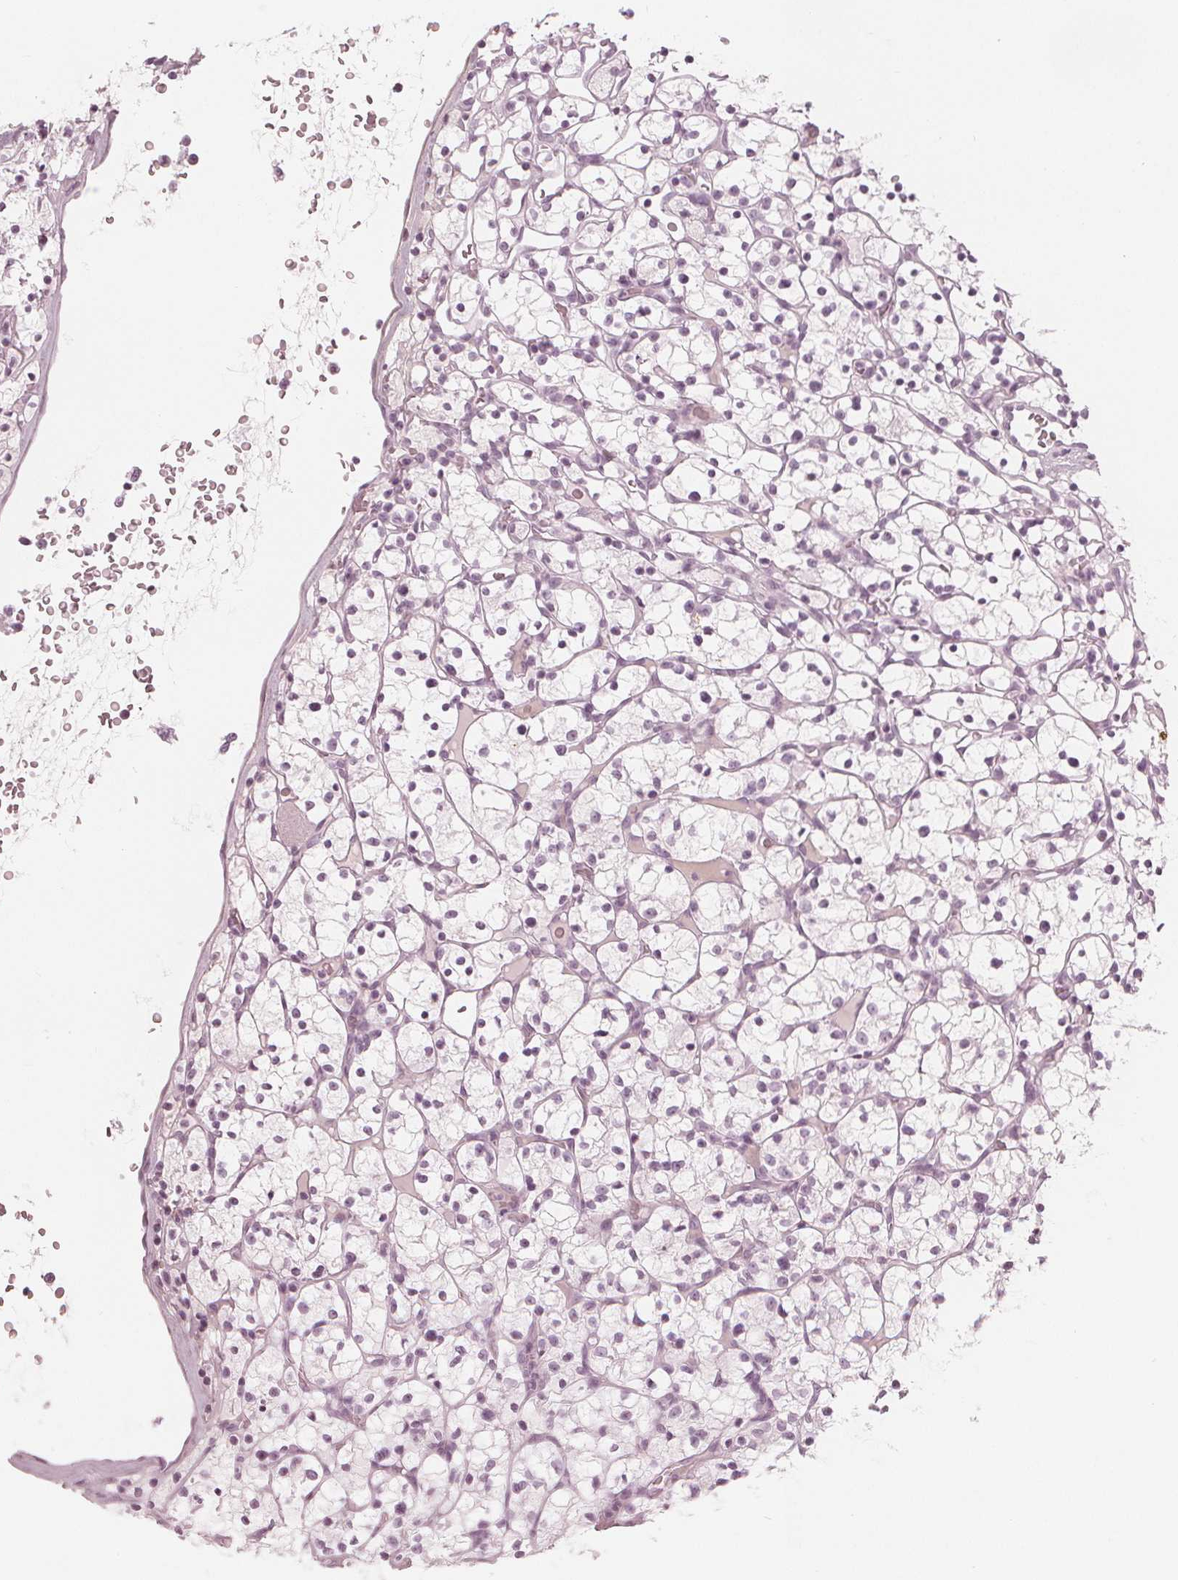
{"staining": {"intensity": "negative", "quantity": "none", "location": "none"}, "tissue": "renal cancer", "cell_type": "Tumor cells", "image_type": "cancer", "snomed": [{"axis": "morphology", "description": "Adenocarcinoma, NOS"}, {"axis": "topography", "description": "Kidney"}], "caption": "There is no significant expression in tumor cells of renal adenocarcinoma.", "gene": "PAEP", "patient": {"sex": "female", "age": 64}}